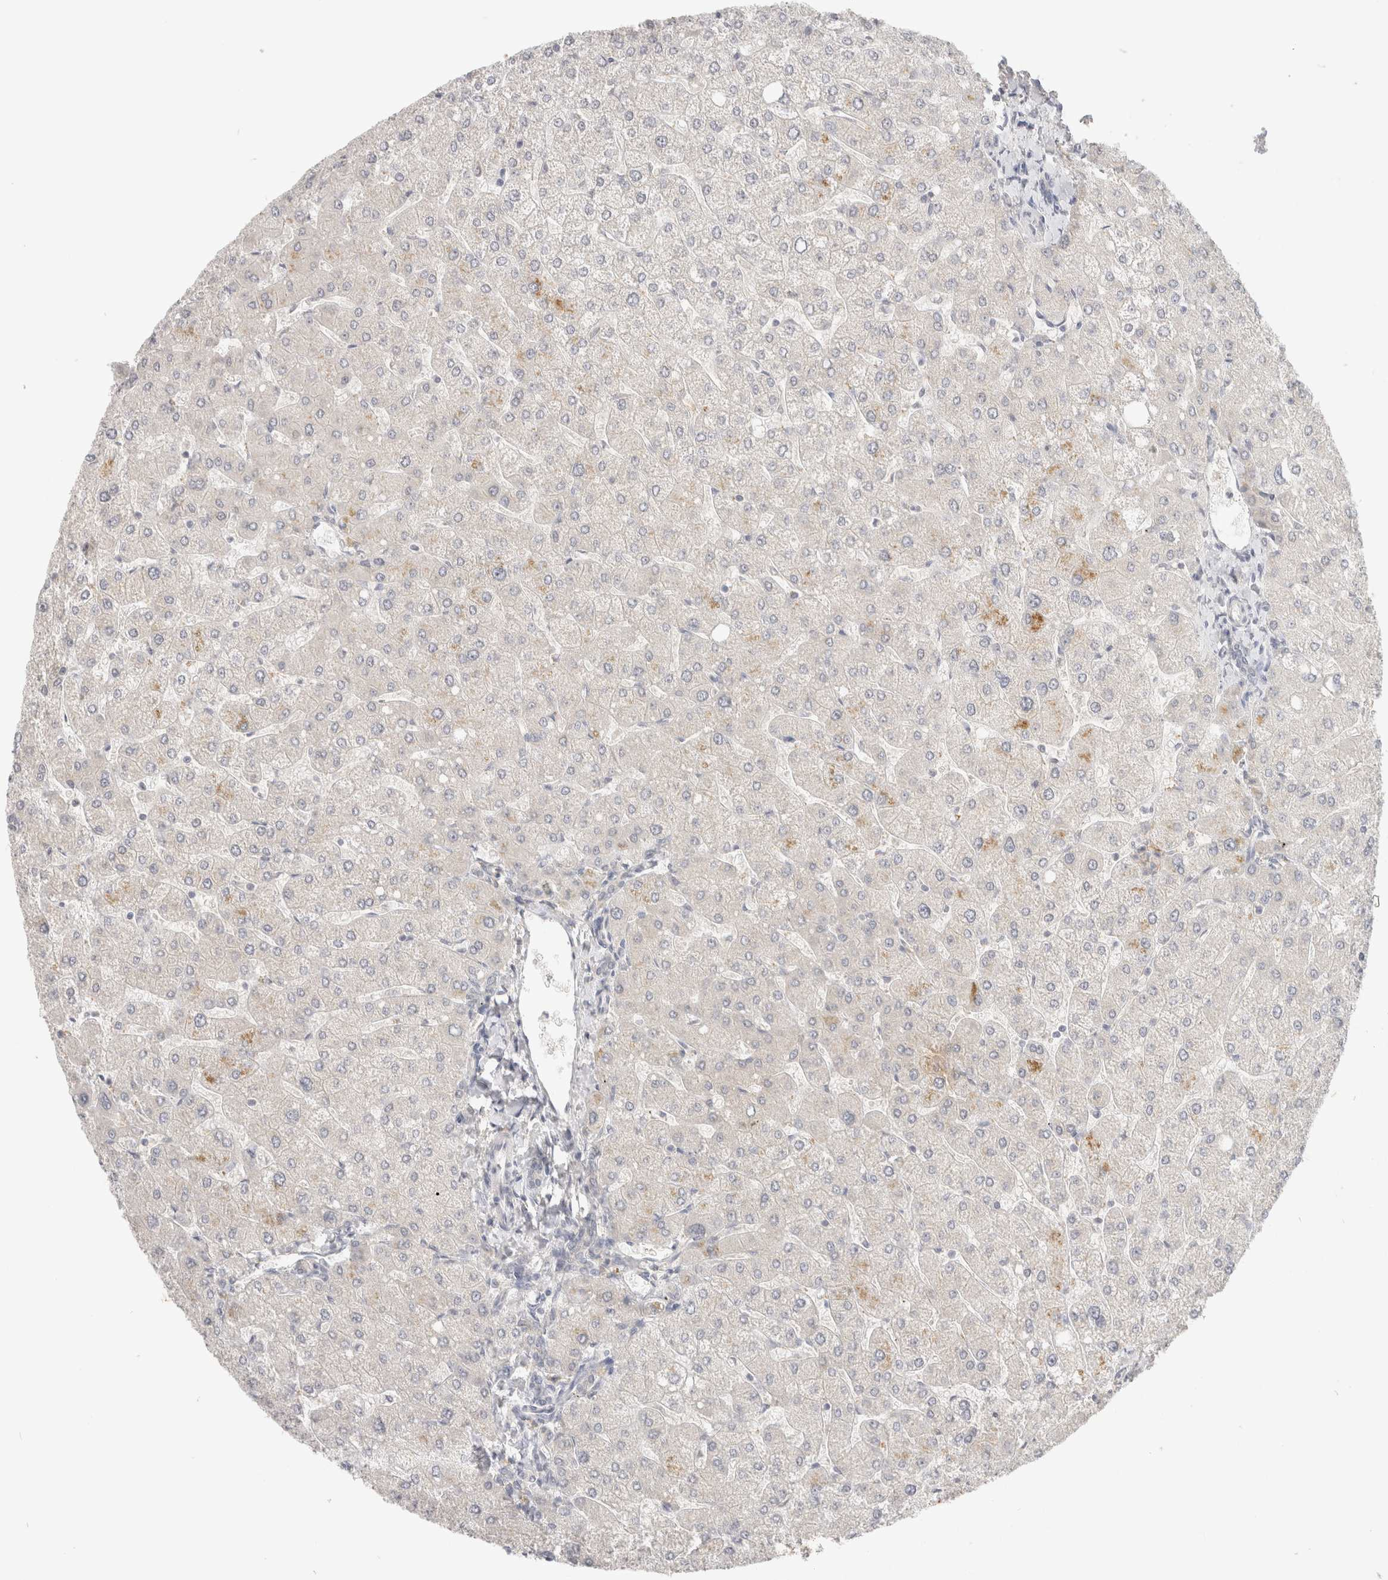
{"staining": {"intensity": "negative", "quantity": "none", "location": "none"}, "tissue": "liver", "cell_type": "Cholangiocytes", "image_type": "normal", "snomed": [{"axis": "morphology", "description": "Normal tissue, NOS"}, {"axis": "topography", "description": "Liver"}], "caption": "Immunohistochemical staining of benign liver exhibits no significant positivity in cholangiocytes.", "gene": "CHRM4", "patient": {"sex": "male", "age": 55}}